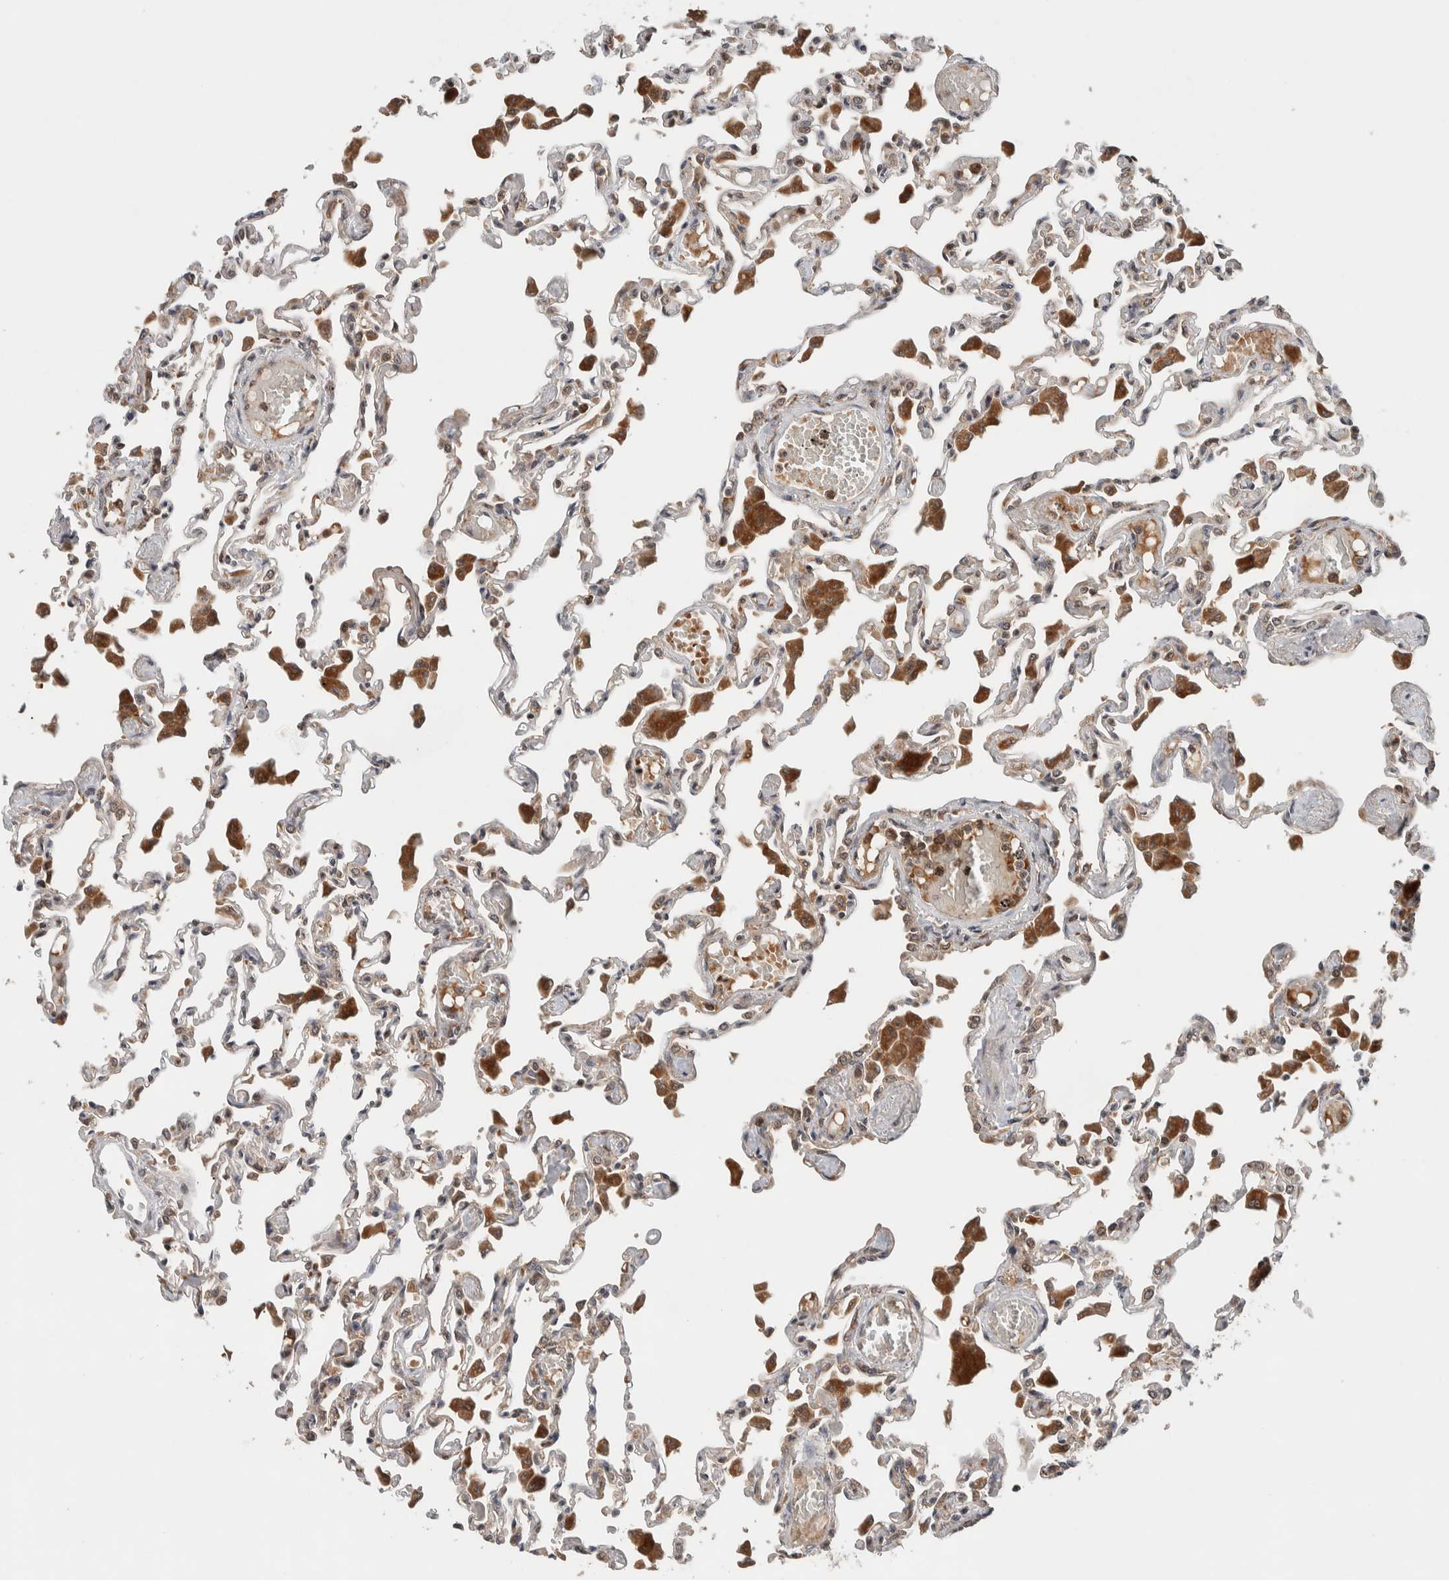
{"staining": {"intensity": "weak", "quantity": "25%-75%", "location": "cytoplasmic/membranous"}, "tissue": "lung", "cell_type": "Alveolar cells", "image_type": "normal", "snomed": [{"axis": "morphology", "description": "Normal tissue, NOS"}, {"axis": "topography", "description": "Bronchus"}, {"axis": "topography", "description": "Lung"}], "caption": "Approximately 25%-75% of alveolar cells in unremarkable lung reveal weak cytoplasmic/membranous protein staining as visualized by brown immunohistochemical staining.", "gene": "KCNK1", "patient": {"sex": "female", "age": 49}}